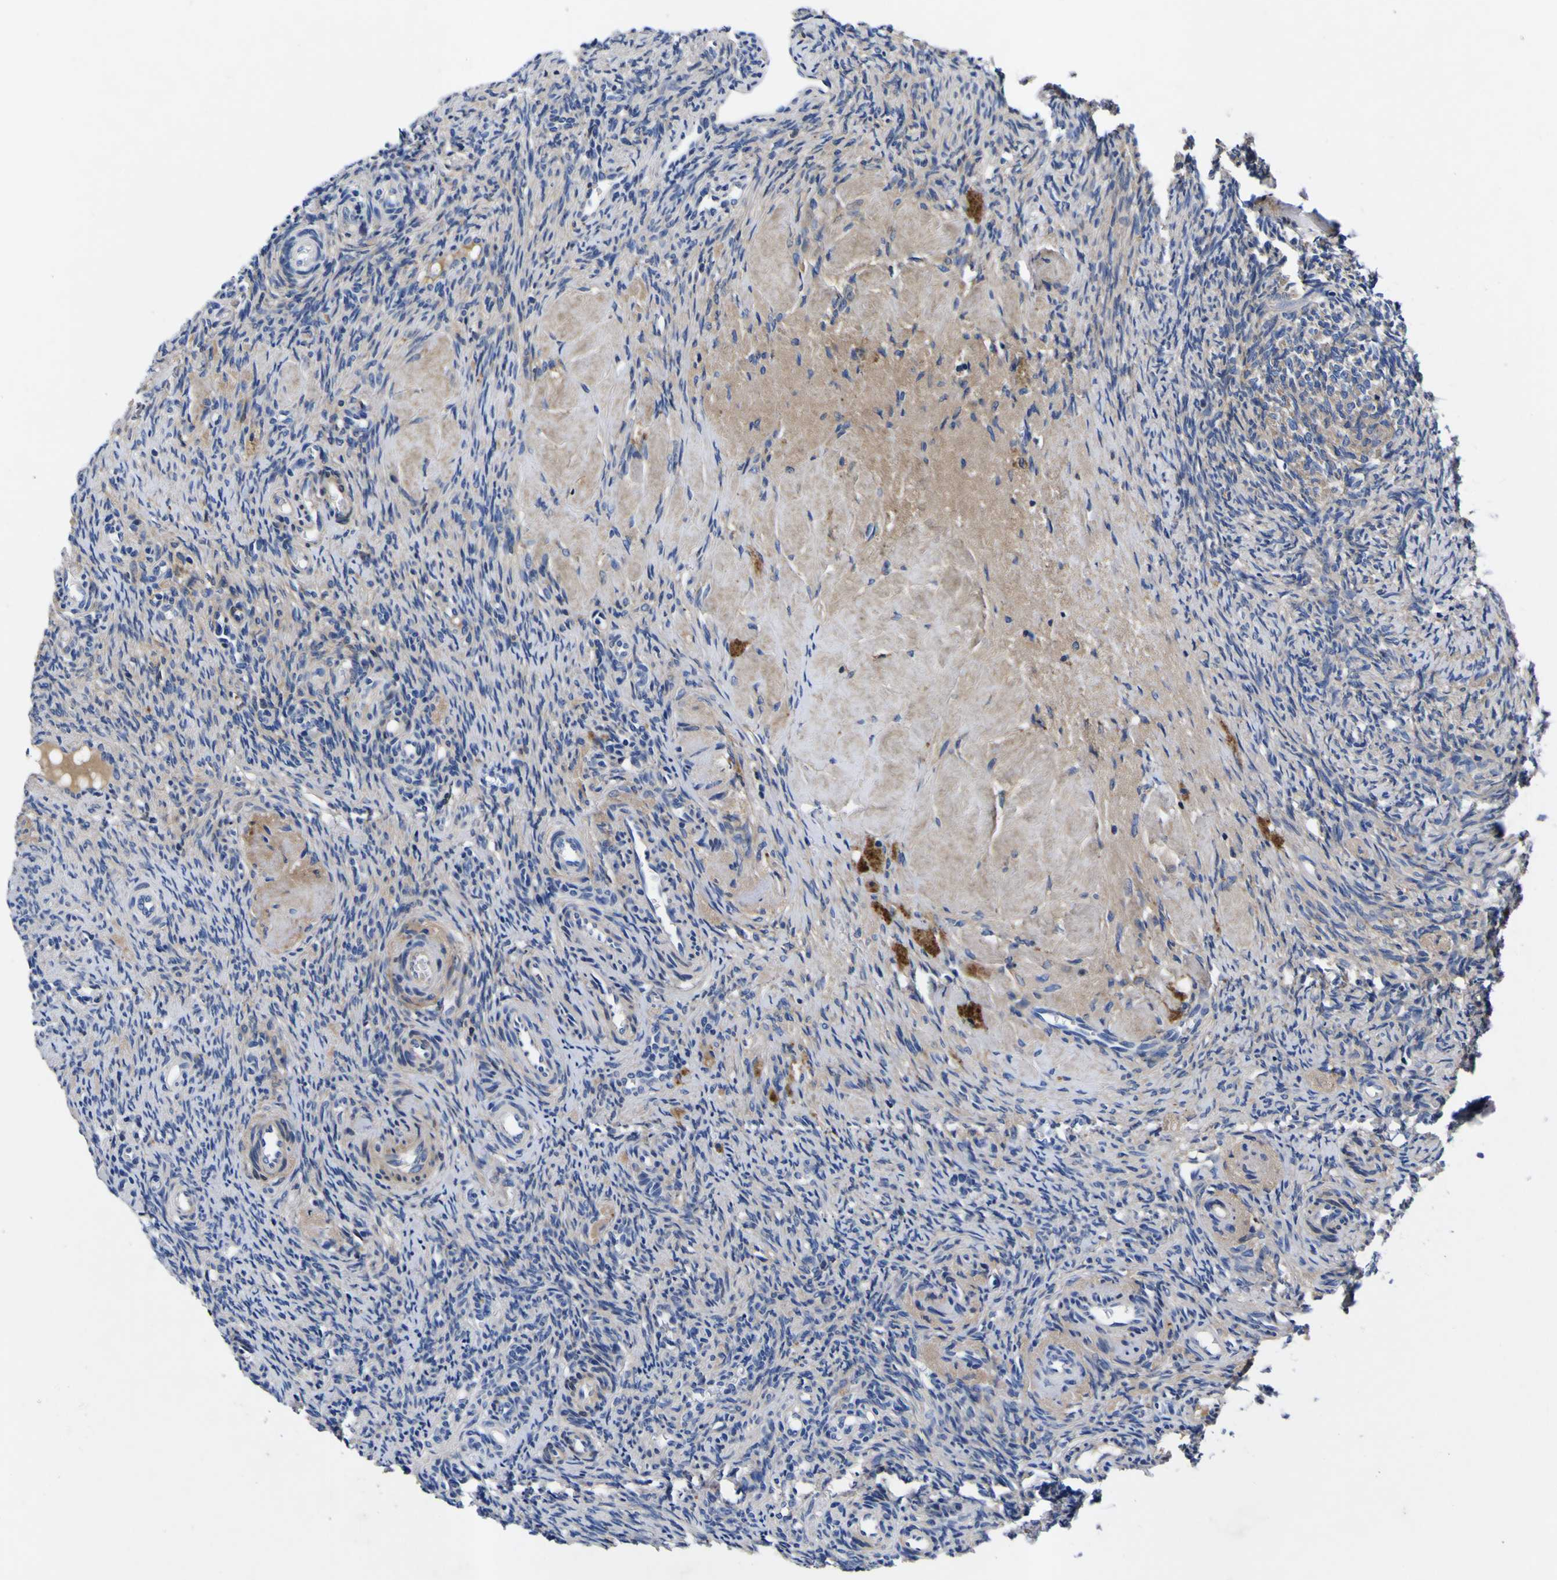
{"staining": {"intensity": "moderate", "quantity": "<25%", "location": "cytoplasmic/membranous"}, "tissue": "ovary", "cell_type": "Ovarian stroma cells", "image_type": "normal", "snomed": [{"axis": "morphology", "description": "Normal tissue, NOS"}, {"axis": "topography", "description": "Ovary"}], "caption": "Ovarian stroma cells exhibit low levels of moderate cytoplasmic/membranous expression in about <25% of cells in normal ovary. The staining was performed using DAB to visualize the protein expression in brown, while the nuclei were stained in blue with hematoxylin (Magnification: 20x).", "gene": "VASN", "patient": {"sex": "female", "age": 41}}